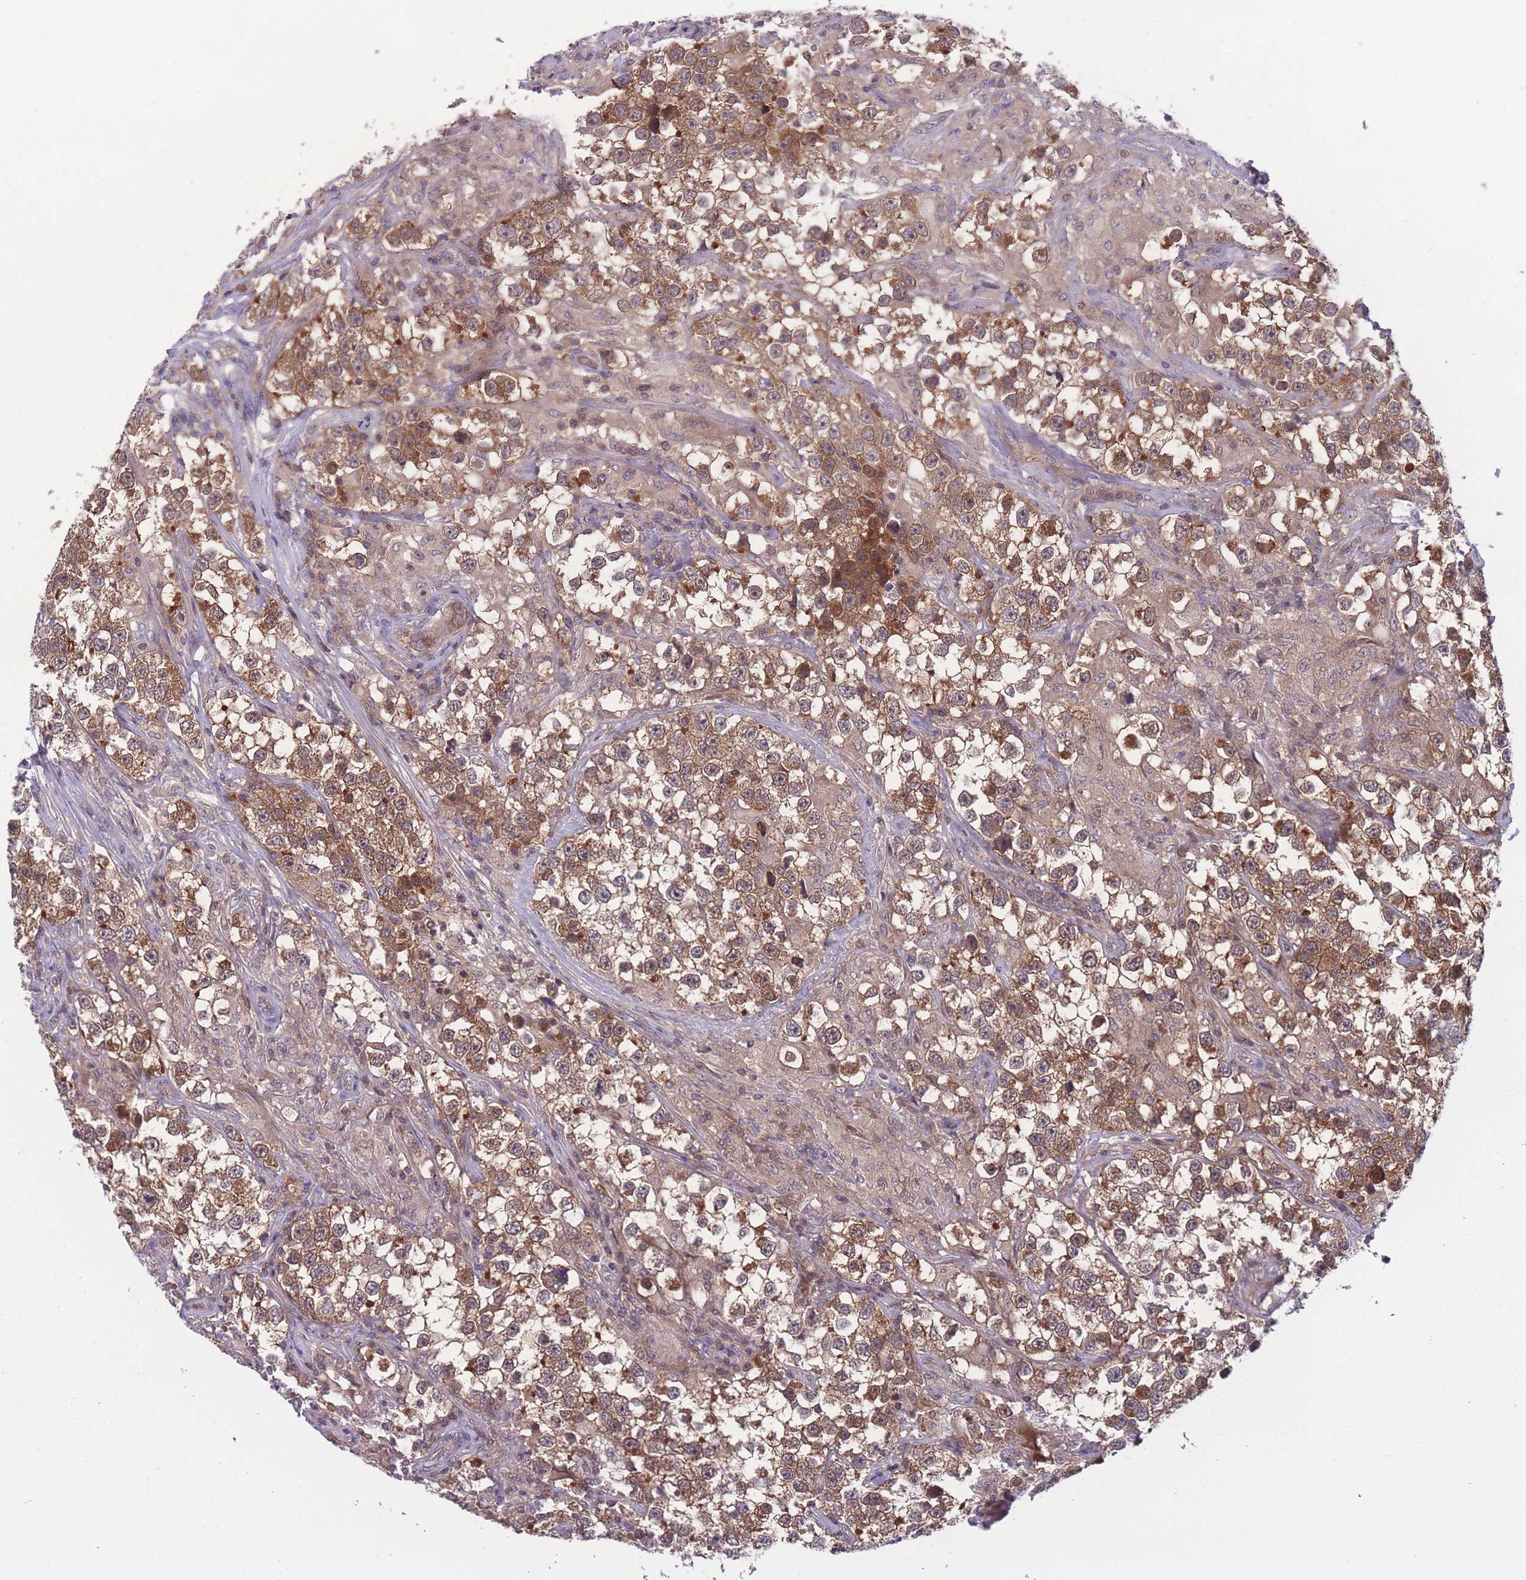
{"staining": {"intensity": "moderate", "quantity": ">75%", "location": "cytoplasmic/membranous"}, "tissue": "testis cancer", "cell_type": "Tumor cells", "image_type": "cancer", "snomed": [{"axis": "morphology", "description": "Seminoma, NOS"}, {"axis": "topography", "description": "Testis"}], "caption": "Testis seminoma stained with a brown dye shows moderate cytoplasmic/membranous positive expression in about >75% of tumor cells.", "gene": "UBE2N", "patient": {"sex": "male", "age": 46}}